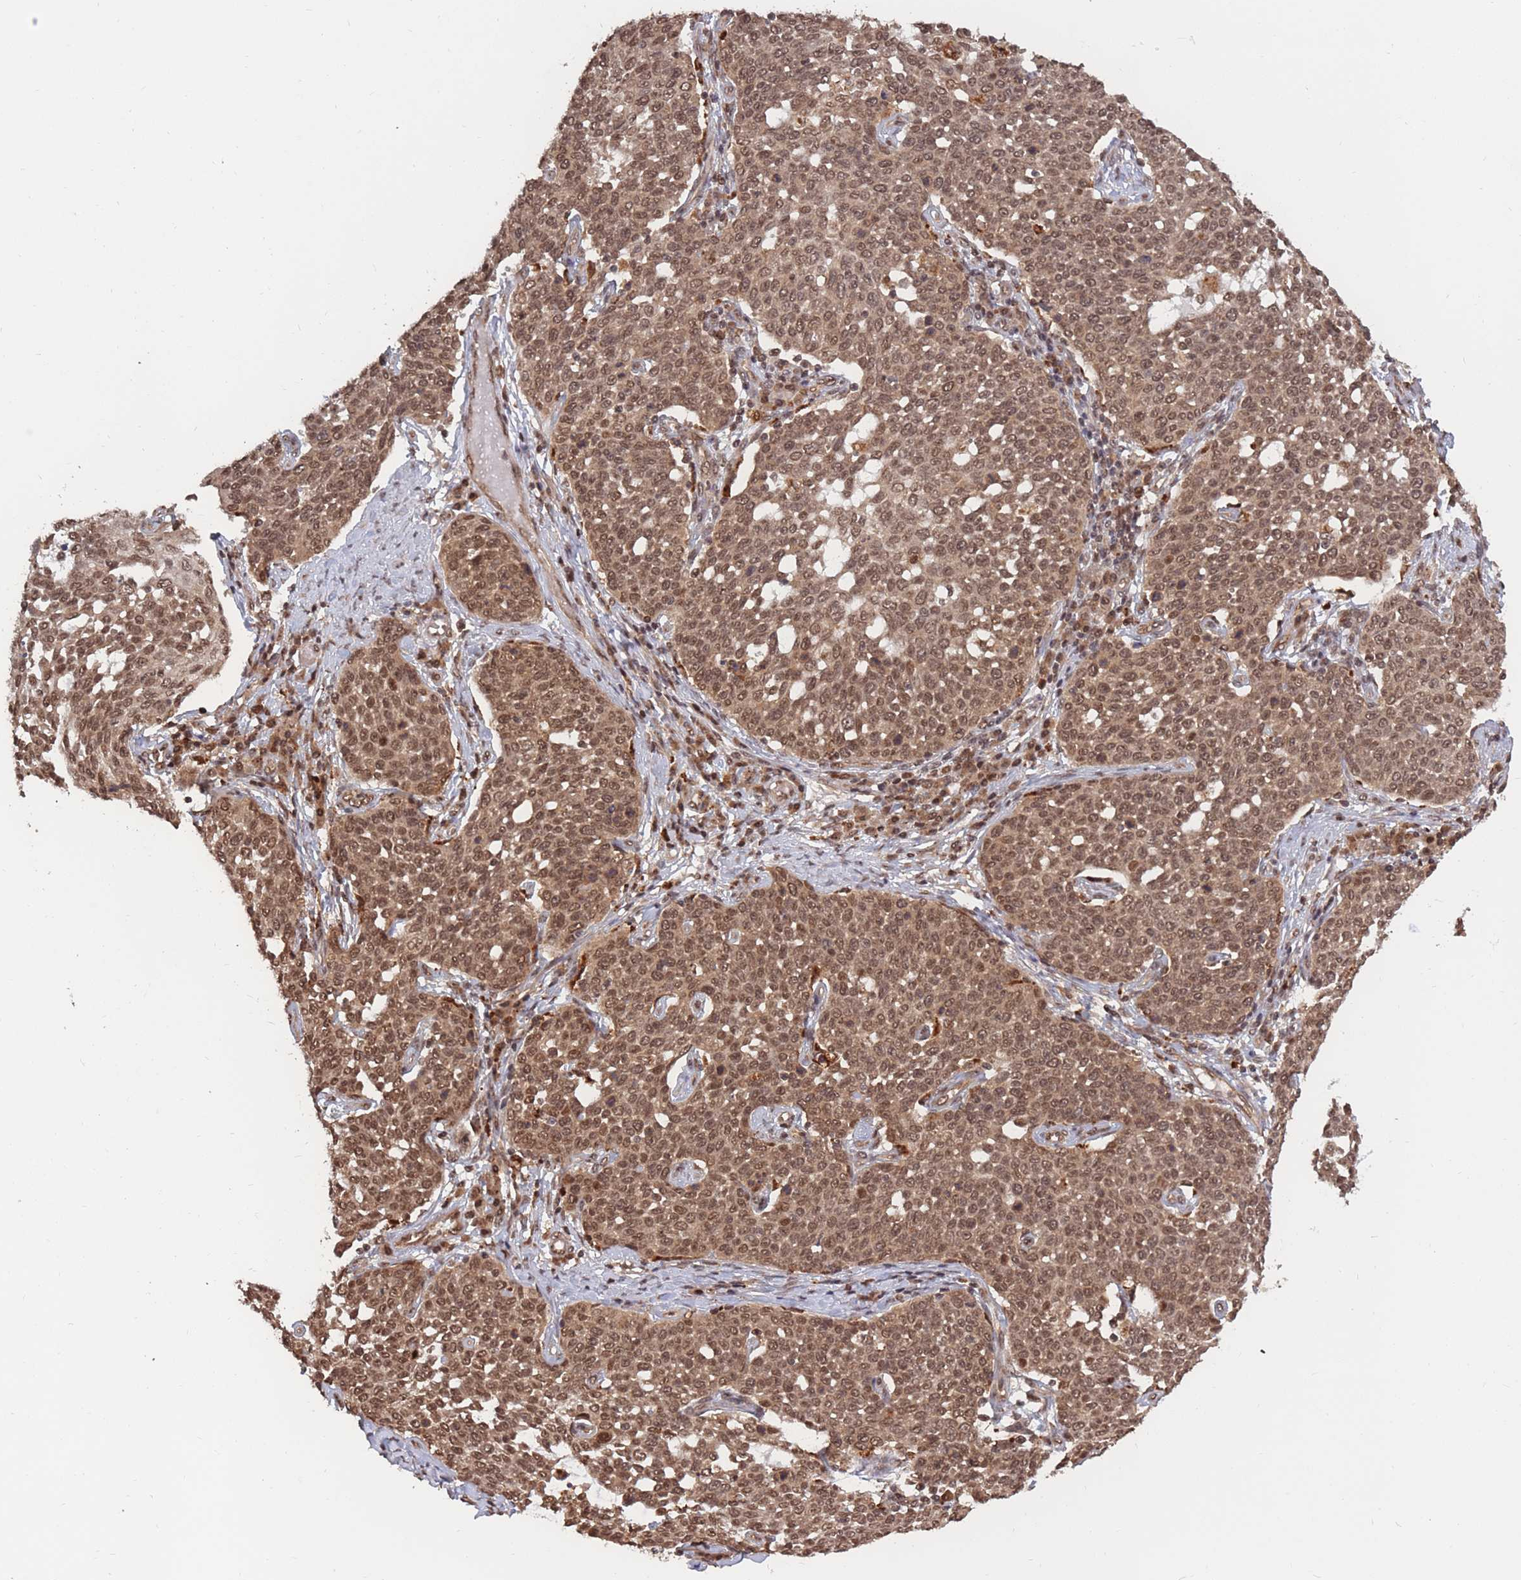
{"staining": {"intensity": "moderate", "quantity": ">75%", "location": "cytoplasmic/membranous,nuclear"}, "tissue": "cervical cancer", "cell_type": "Tumor cells", "image_type": "cancer", "snomed": [{"axis": "morphology", "description": "Squamous cell carcinoma, NOS"}, {"axis": "topography", "description": "Cervix"}], "caption": "A medium amount of moderate cytoplasmic/membranous and nuclear expression is seen in approximately >75% of tumor cells in cervical cancer (squamous cell carcinoma) tissue. Using DAB (3,3'-diaminobenzidine) (brown) and hematoxylin (blue) stains, captured at high magnification using brightfield microscopy.", "gene": "SRA1", "patient": {"sex": "female", "age": 34}}